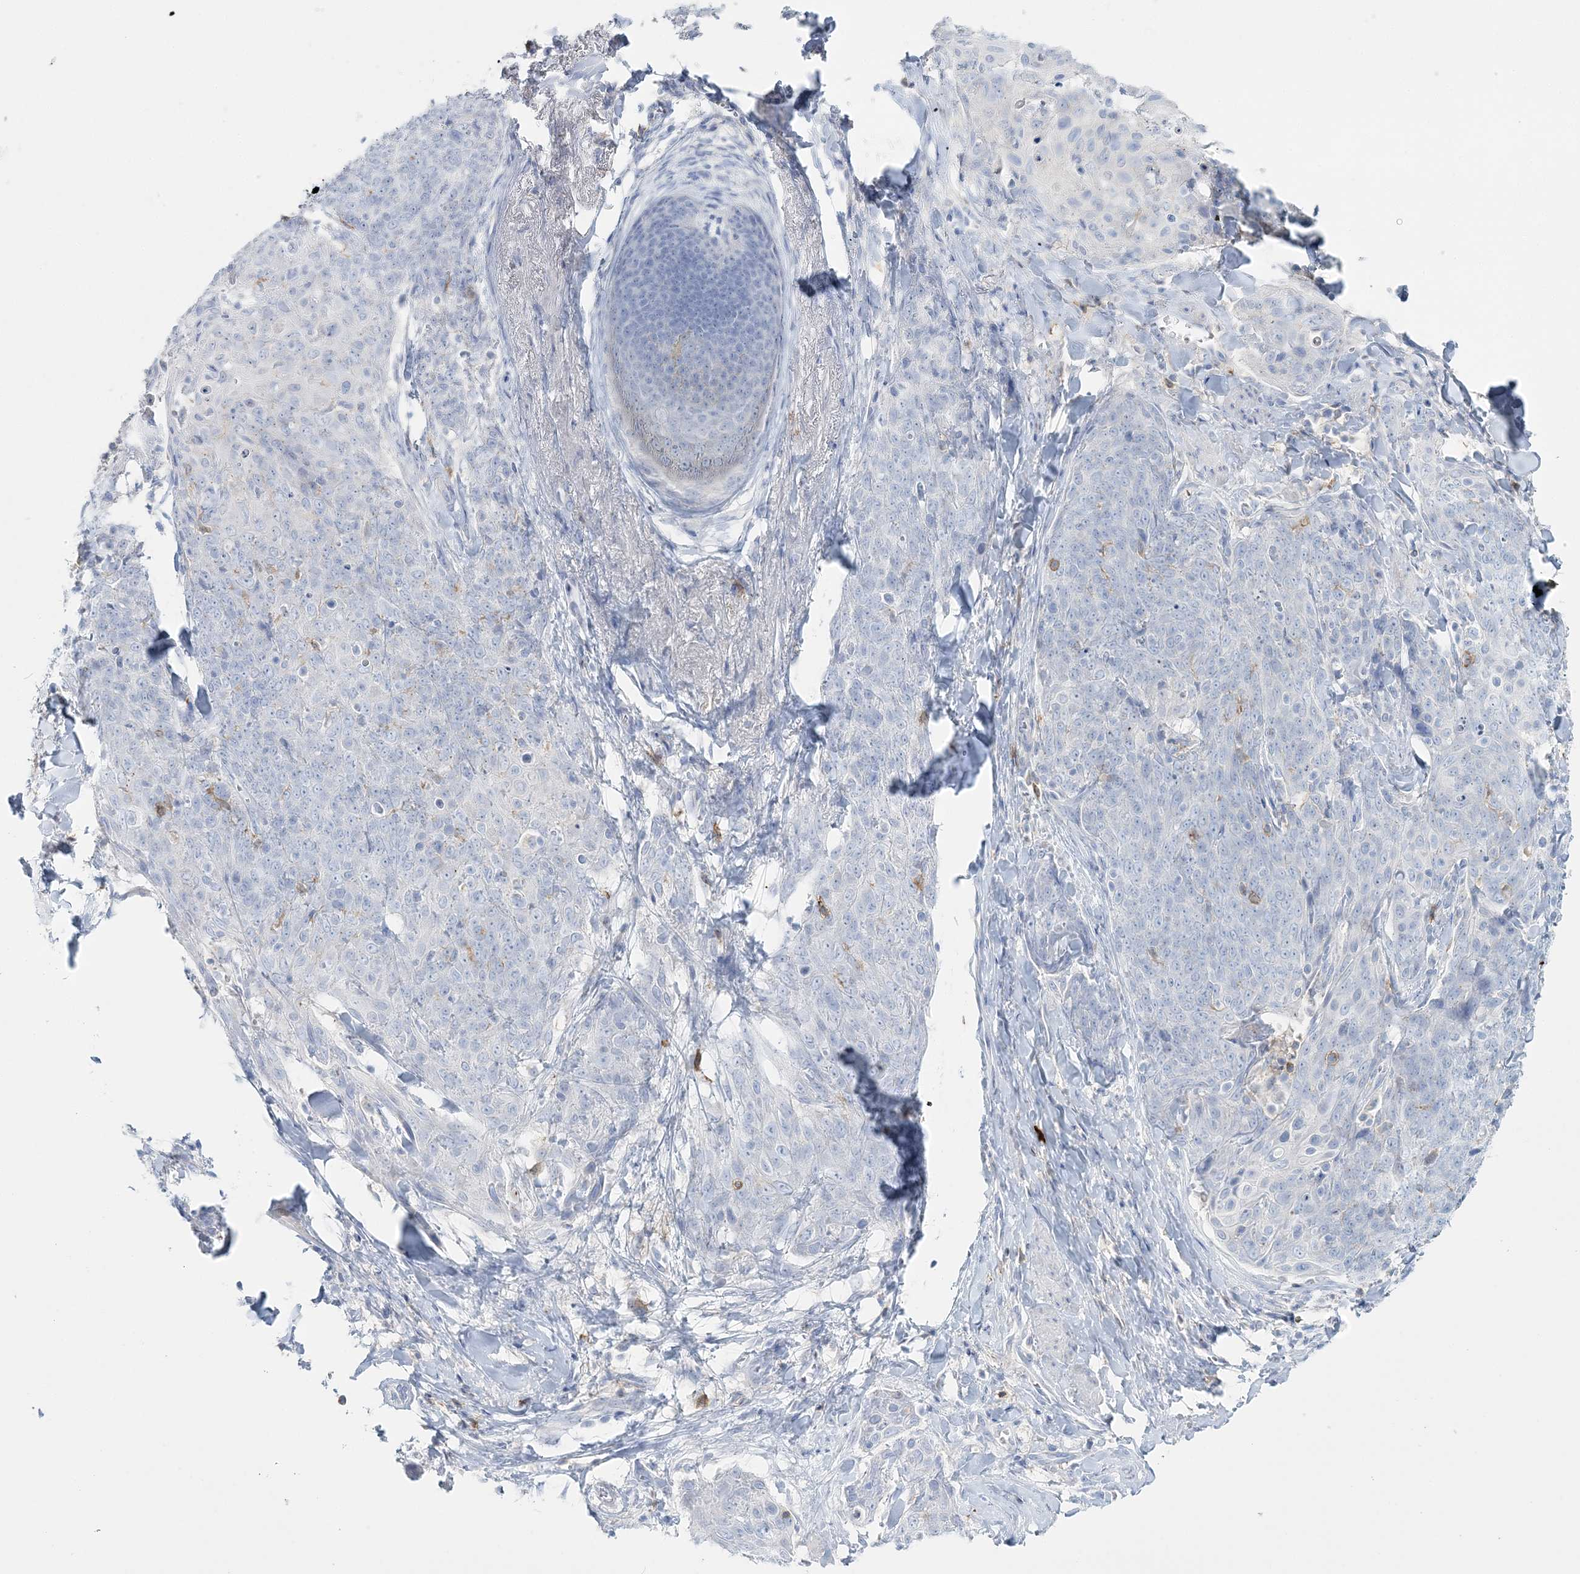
{"staining": {"intensity": "negative", "quantity": "none", "location": "none"}, "tissue": "skin cancer", "cell_type": "Tumor cells", "image_type": "cancer", "snomed": [{"axis": "morphology", "description": "Squamous cell carcinoma, NOS"}, {"axis": "topography", "description": "Skin"}, {"axis": "topography", "description": "Vulva"}], "caption": "High magnification brightfield microscopy of skin squamous cell carcinoma stained with DAB (3,3'-diaminobenzidine) (brown) and counterstained with hematoxylin (blue): tumor cells show no significant staining.", "gene": "WDSUB1", "patient": {"sex": "female", "age": 85}}